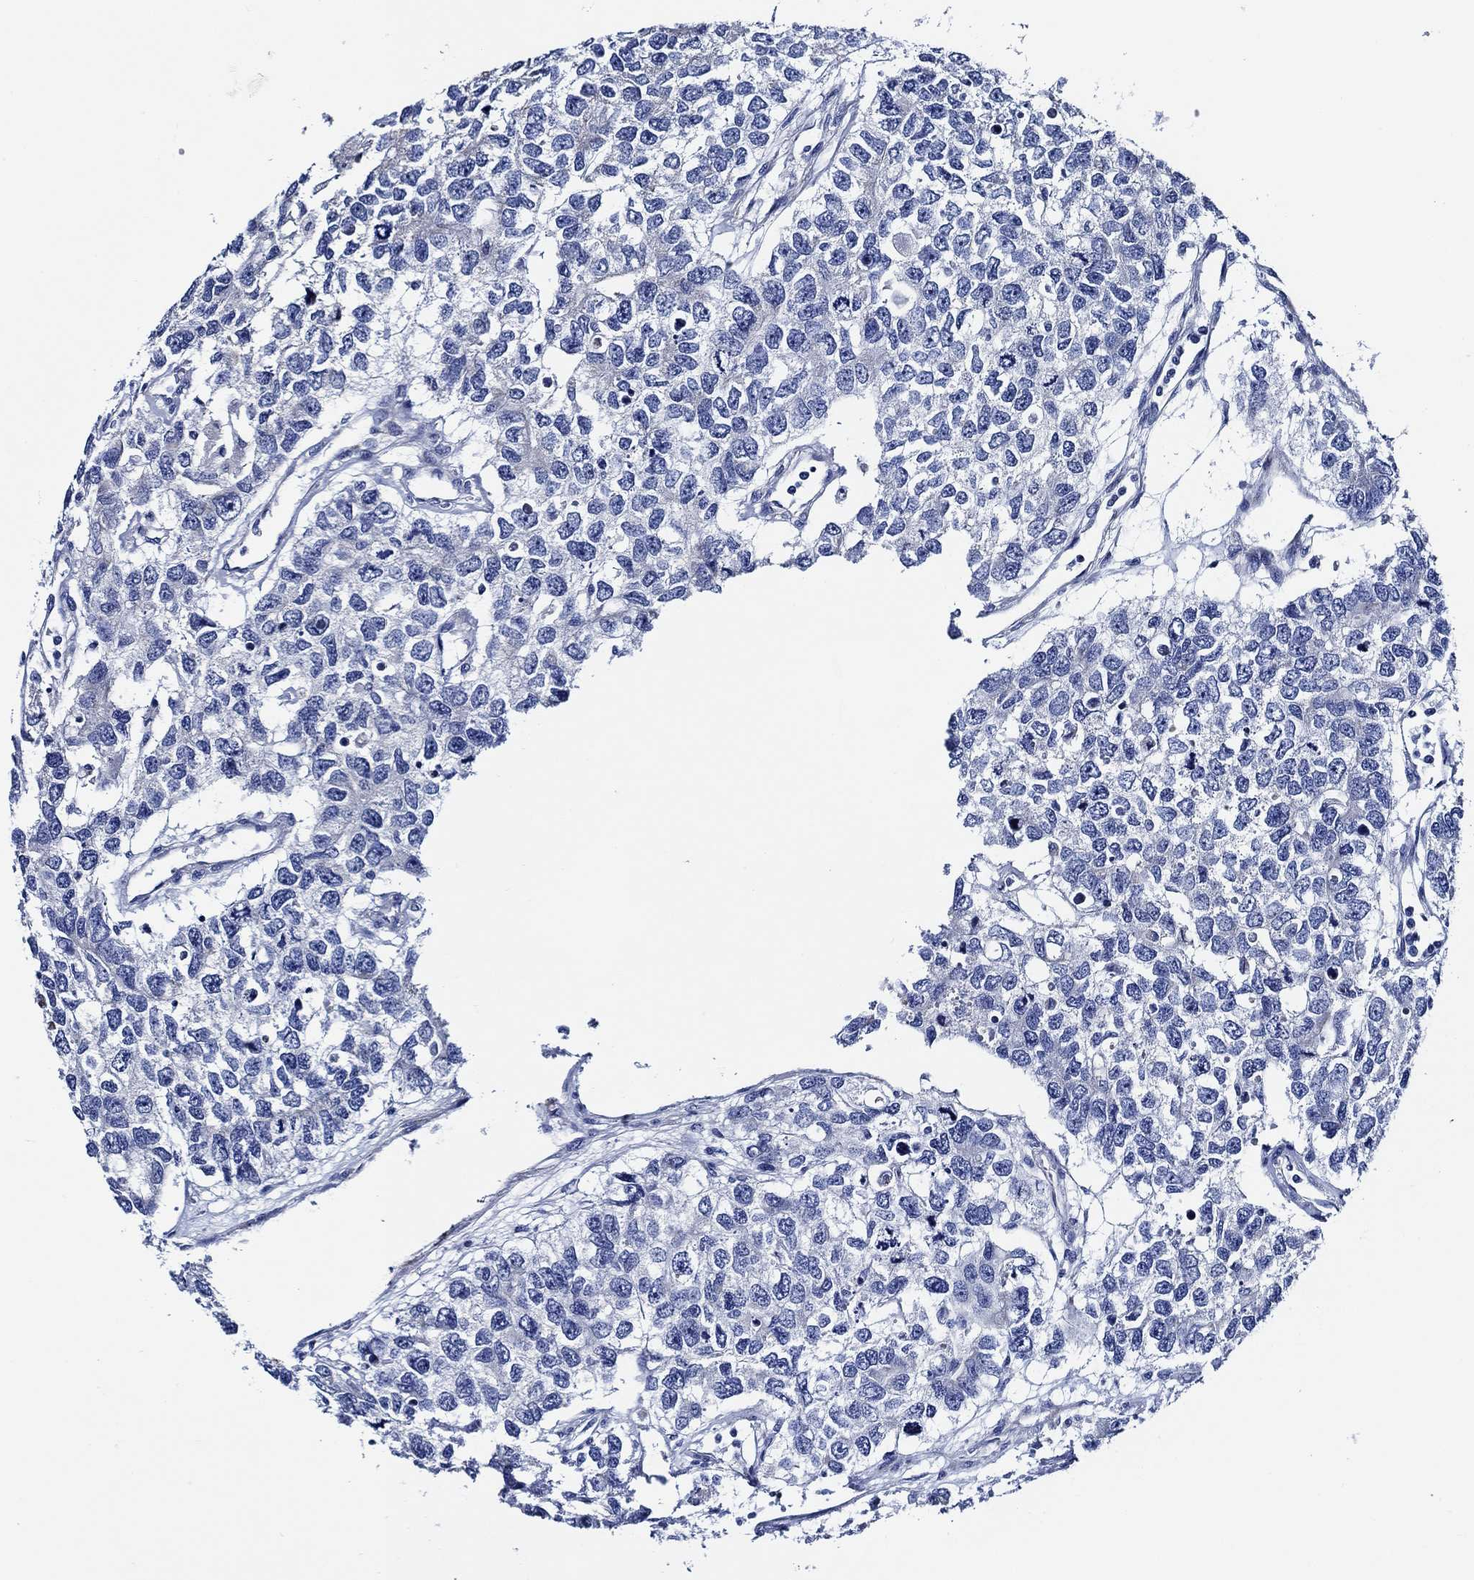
{"staining": {"intensity": "negative", "quantity": "none", "location": "none"}, "tissue": "testis cancer", "cell_type": "Tumor cells", "image_type": "cancer", "snomed": [{"axis": "morphology", "description": "Seminoma, NOS"}, {"axis": "topography", "description": "Testis"}], "caption": "Testis cancer (seminoma) was stained to show a protein in brown. There is no significant expression in tumor cells. (DAB IHC with hematoxylin counter stain).", "gene": "WDR62", "patient": {"sex": "male", "age": 52}}